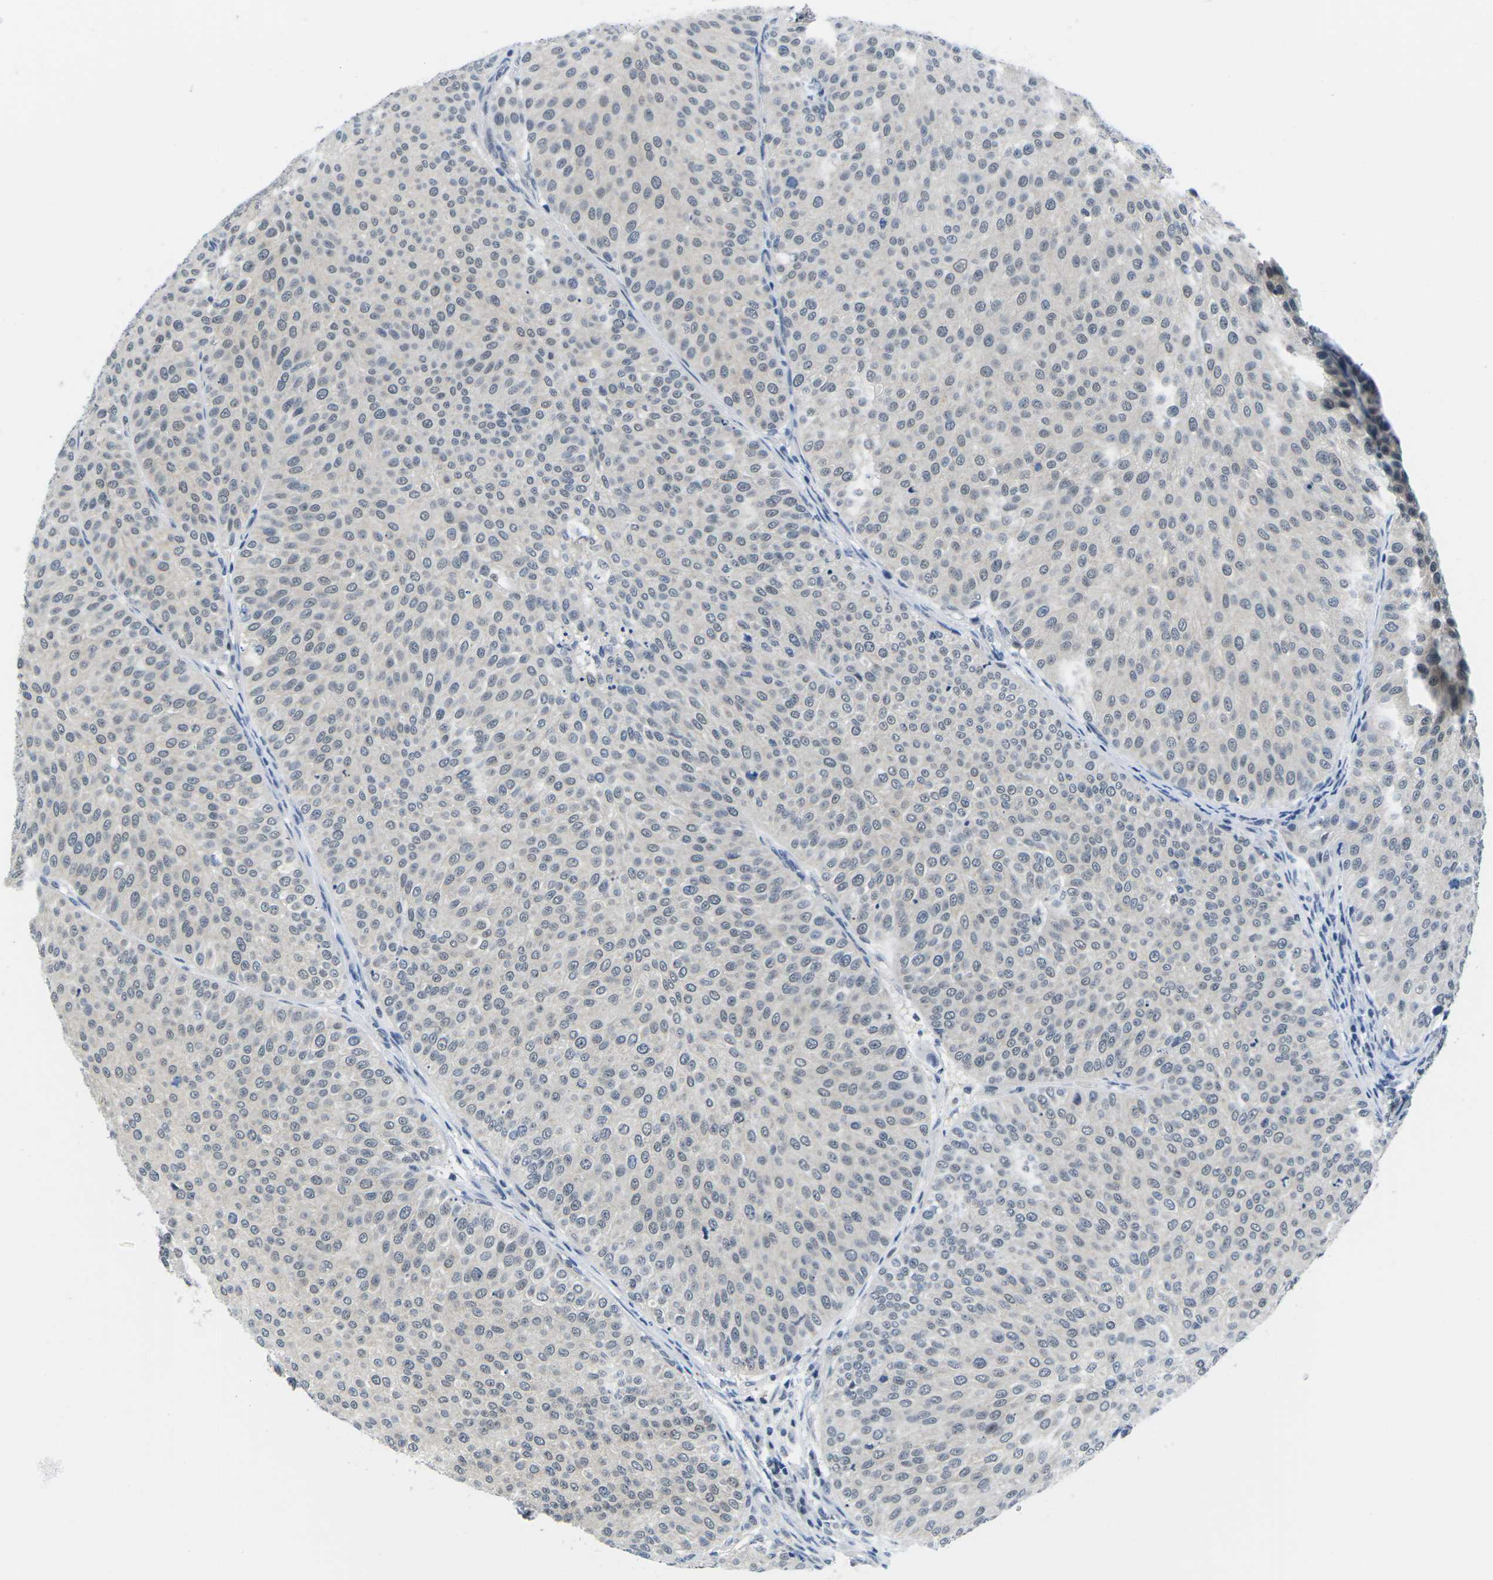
{"staining": {"intensity": "weak", "quantity": "<25%", "location": "nuclear"}, "tissue": "urothelial cancer", "cell_type": "Tumor cells", "image_type": "cancer", "snomed": [{"axis": "morphology", "description": "Urothelial carcinoma, Low grade"}, {"axis": "topography", "description": "Smooth muscle"}, {"axis": "topography", "description": "Urinary bladder"}], "caption": "Immunohistochemistry (IHC) micrograph of neoplastic tissue: human urothelial cancer stained with DAB (3,3'-diaminobenzidine) exhibits no significant protein expression in tumor cells.", "gene": "UBA7", "patient": {"sex": "male", "age": 60}}